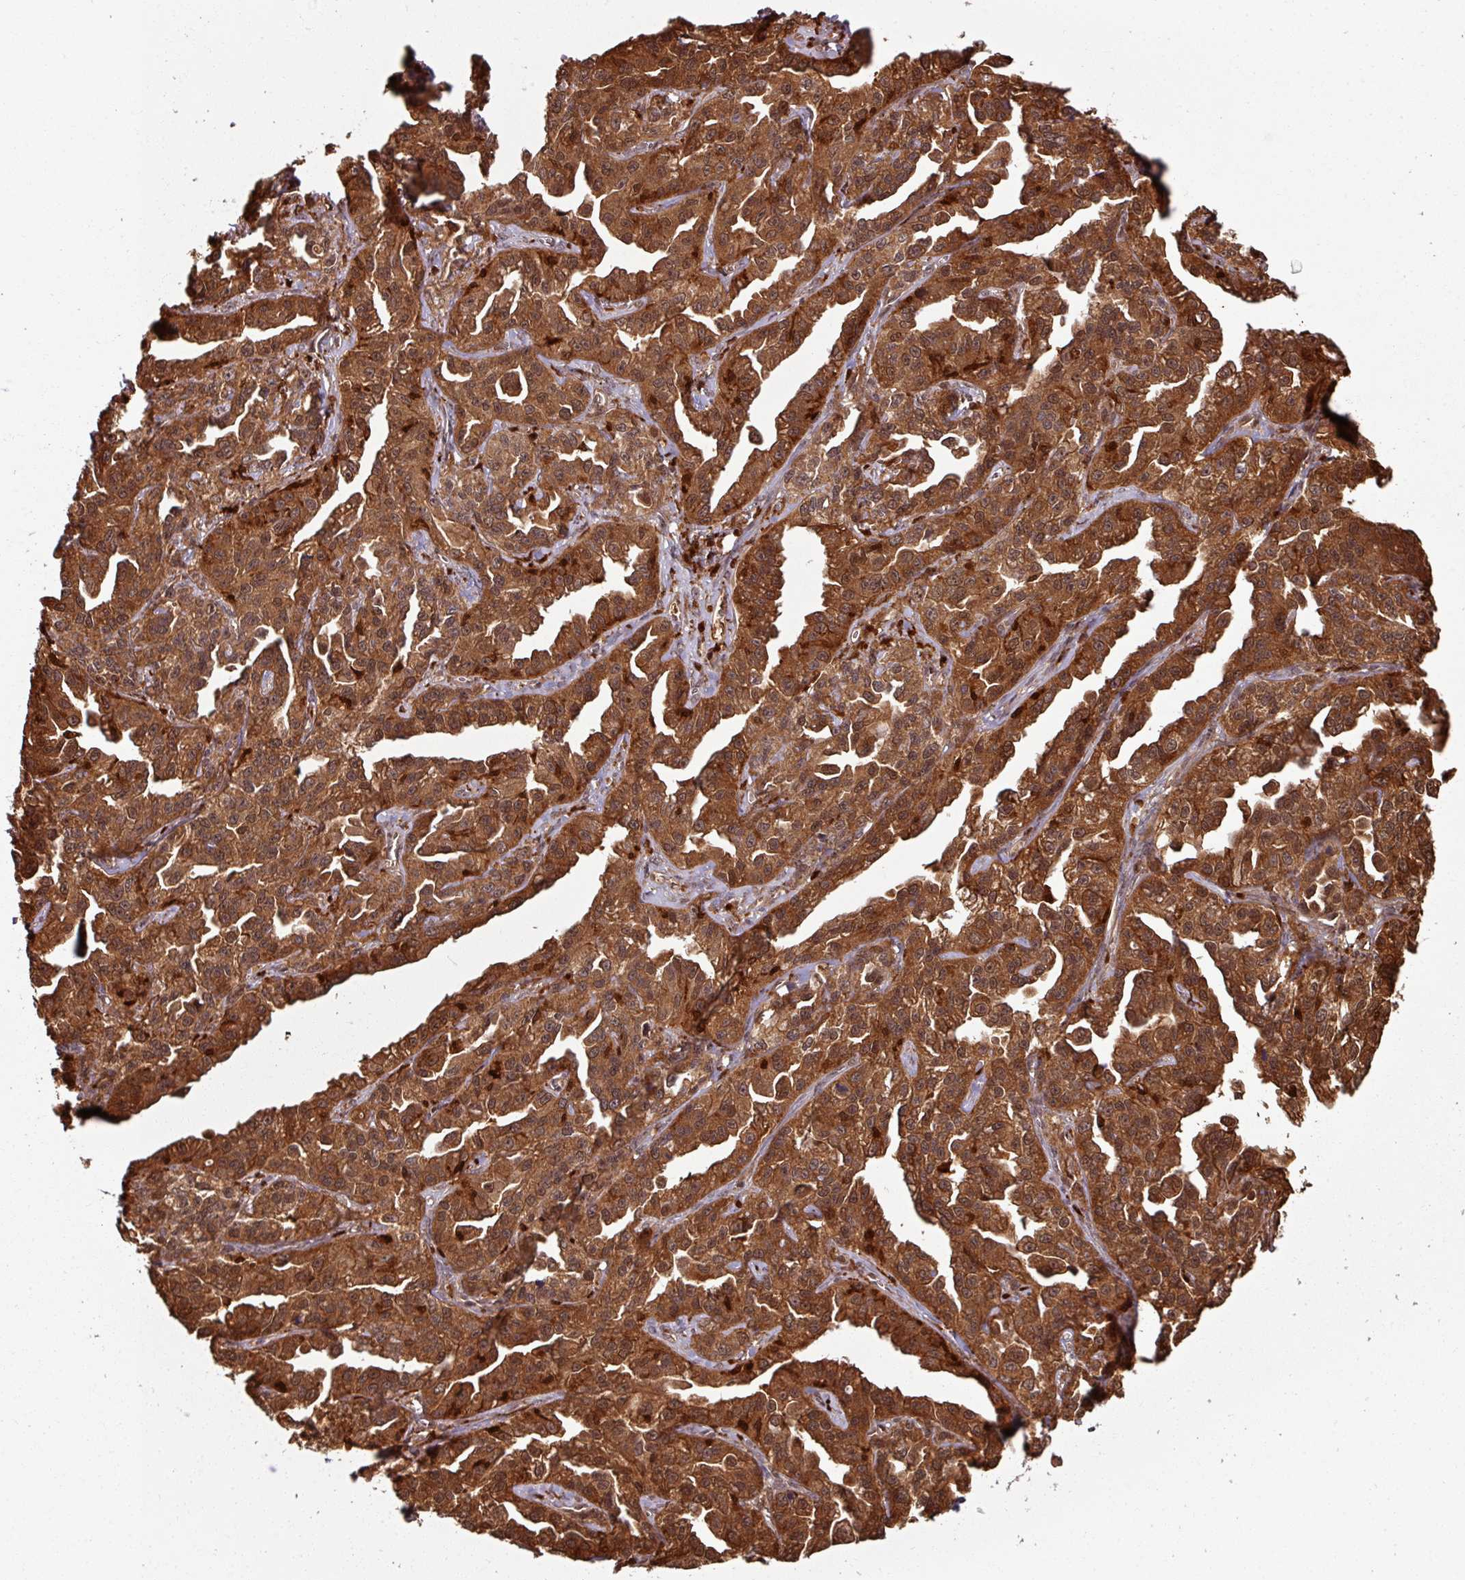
{"staining": {"intensity": "strong", "quantity": ">75%", "location": "cytoplasmic/membranous,nuclear"}, "tissue": "ovarian cancer", "cell_type": "Tumor cells", "image_type": "cancer", "snomed": [{"axis": "morphology", "description": "Cystadenocarcinoma, serous, NOS"}, {"axis": "topography", "description": "Ovary"}], "caption": "This is a histology image of immunohistochemistry staining of ovarian cancer, which shows strong staining in the cytoplasmic/membranous and nuclear of tumor cells.", "gene": "KCTD11", "patient": {"sex": "female", "age": 75}}